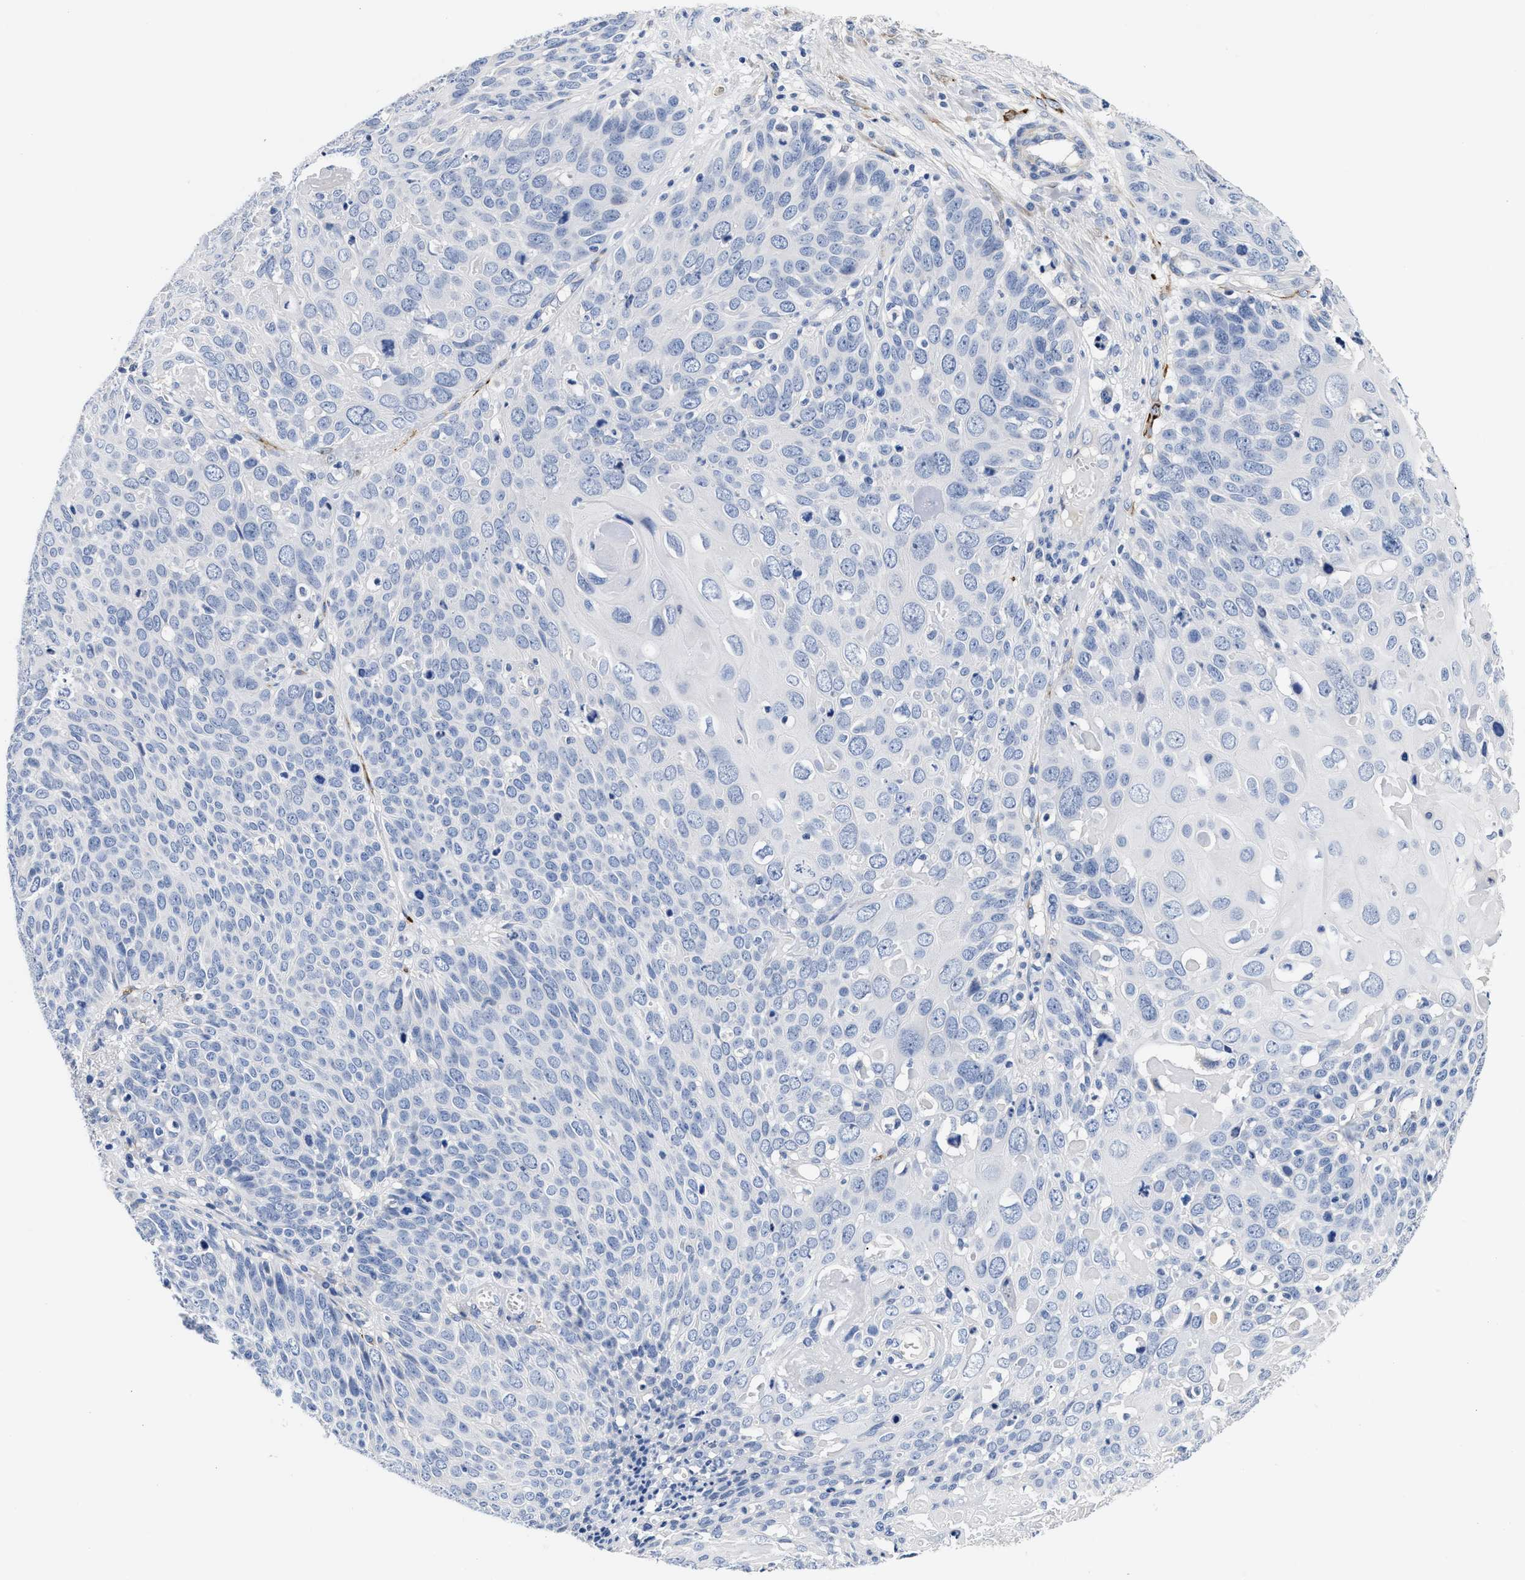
{"staining": {"intensity": "negative", "quantity": "none", "location": "none"}, "tissue": "cervical cancer", "cell_type": "Tumor cells", "image_type": "cancer", "snomed": [{"axis": "morphology", "description": "Squamous cell carcinoma, NOS"}, {"axis": "topography", "description": "Cervix"}], "caption": "A micrograph of human cervical squamous cell carcinoma is negative for staining in tumor cells. (DAB immunohistochemistry visualized using brightfield microscopy, high magnification).", "gene": "ACTL7B", "patient": {"sex": "female", "age": 74}}